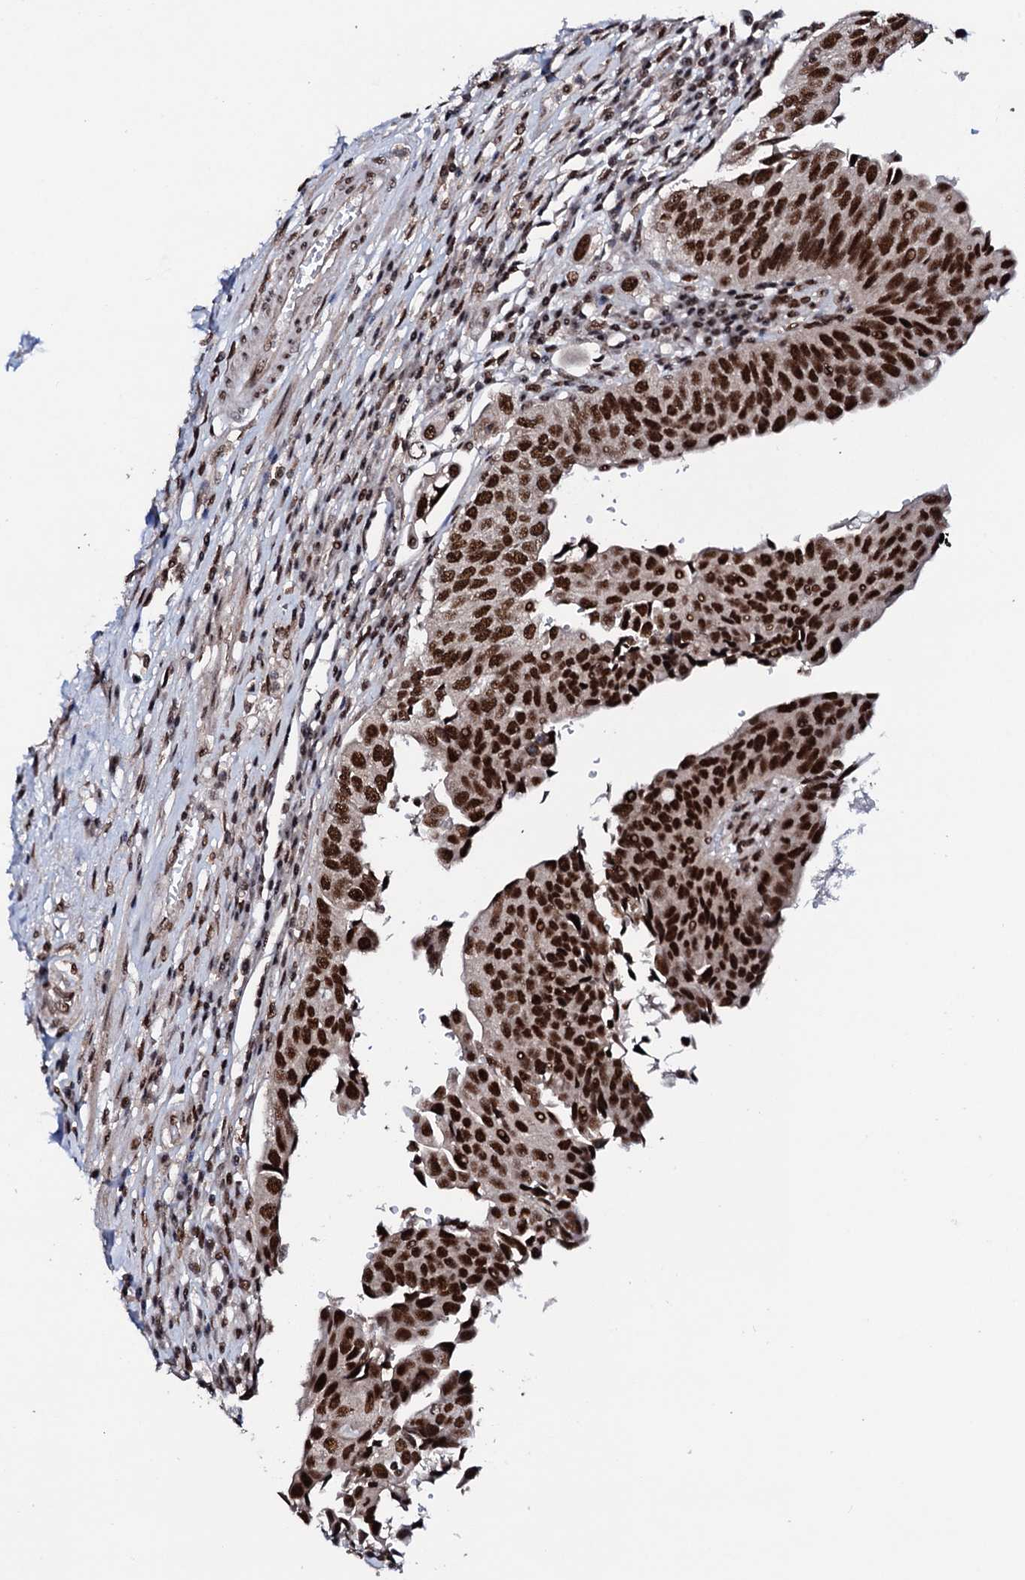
{"staining": {"intensity": "strong", "quantity": ">75%", "location": "nuclear"}, "tissue": "urothelial cancer", "cell_type": "Tumor cells", "image_type": "cancer", "snomed": [{"axis": "morphology", "description": "Urothelial carcinoma, High grade"}, {"axis": "topography", "description": "Urinary bladder"}], "caption": "Protein expression analysis of urothelial carcinoma (high-grade) exhibits strong nuclear positivity in about >75% of tumor cells. Using DAB (3,3'-diaminobenzidine) (brown) and hematoxylin (blue) stains, captured at high magnification using brightfield microscopy.", "gene": "PRPF18", "patient": {"sex": "female", "age": 80}}